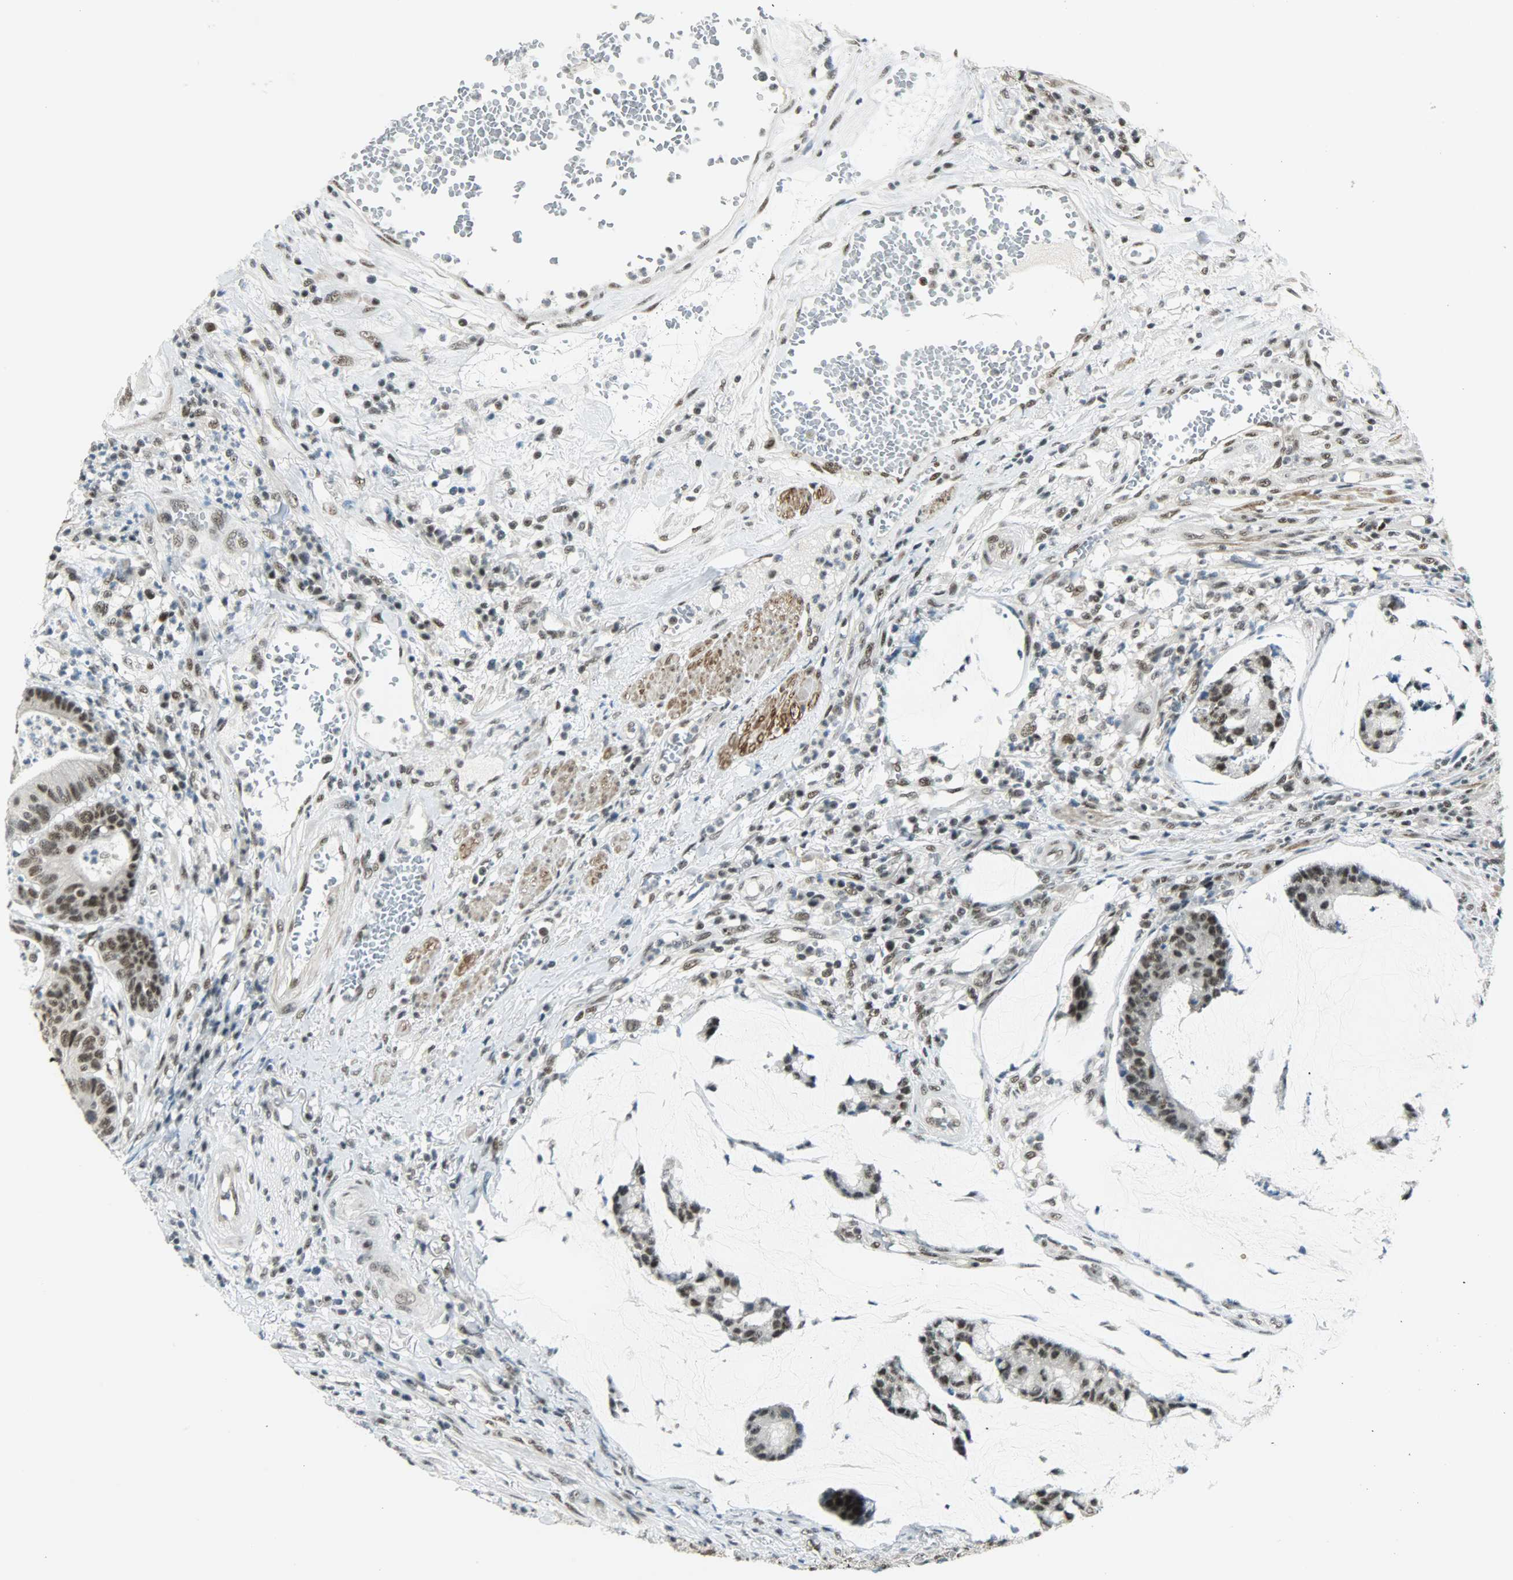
{"staining": {"intensity": "strong", "quantity": ">75%", "location": "nuclear"}, "tissue": "colorectal cancer", "cell_type": "Tumor cells", "image_type": "cancer", "snomed": [{"axis": "morphology", "description": "Adenocarcinoma, NOS"}, {"axis": "topography", "description": "Colon"}], "caption": "Protein expression analysis of human colorectal adenocarcinoma reveals strong nuclear positivity in approximately >75% of tumor cells. (IHC, brightfield microscopy, high magnification).", "gene": "SUGP1", "patient": {"sex": "female", "age": 84}}